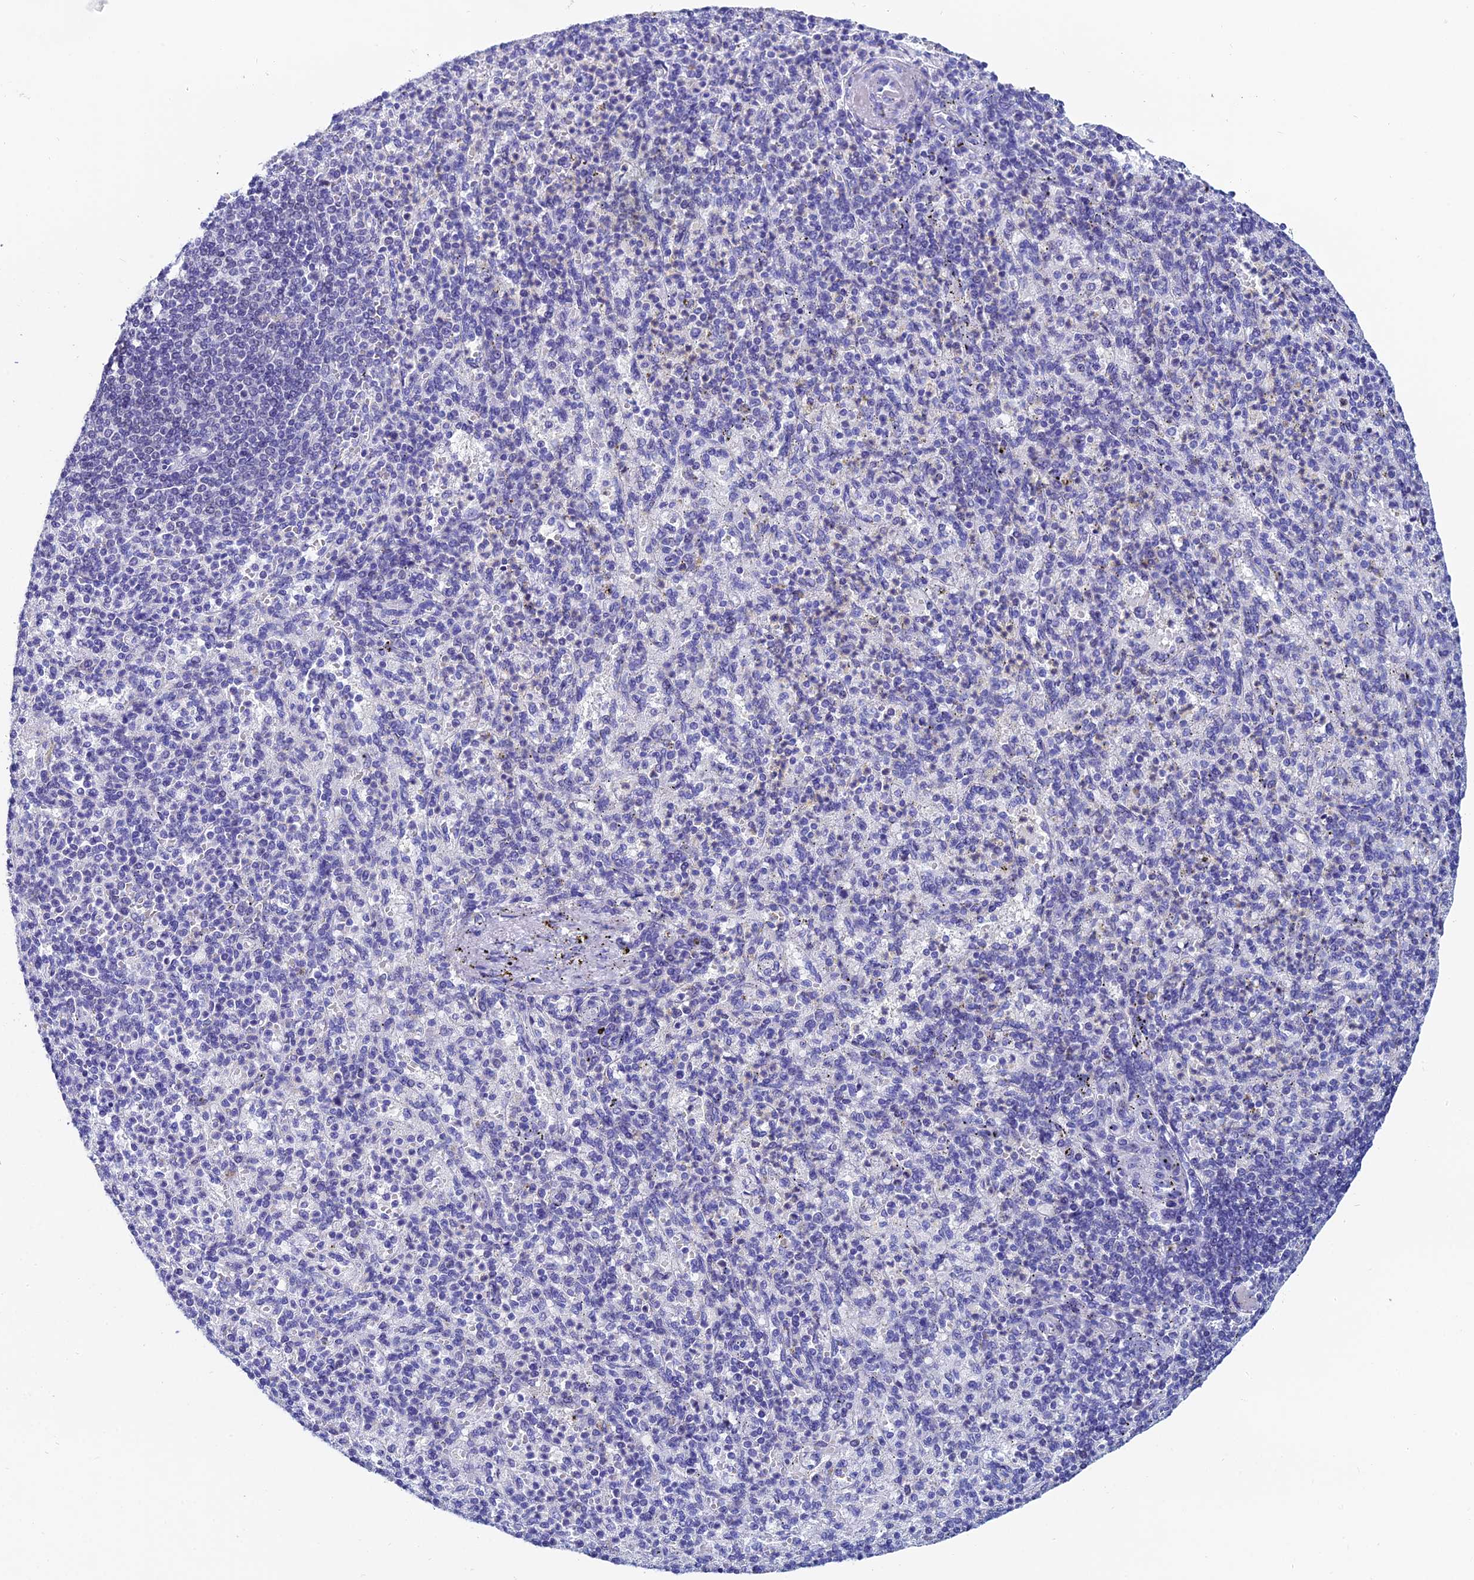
{"staining": {"intensity": "negative", "quantity": "none", "location": "none"}, "tissue": "spleen", "cell_type": "Cells in red pulp", "image_type": "normal", "snomed": [{"axis": "morphology", "description": "Normal tissue, NOS"}, {"axis": "topography", "description": "Spleen"}], "caption": "This is an immunohistochemistry (IHC) photomicrograph of benign spleen. There is no positivity in cells in red pulp.", "gene": "OCM2", "patient": {"sex": "female", "age": 74}}